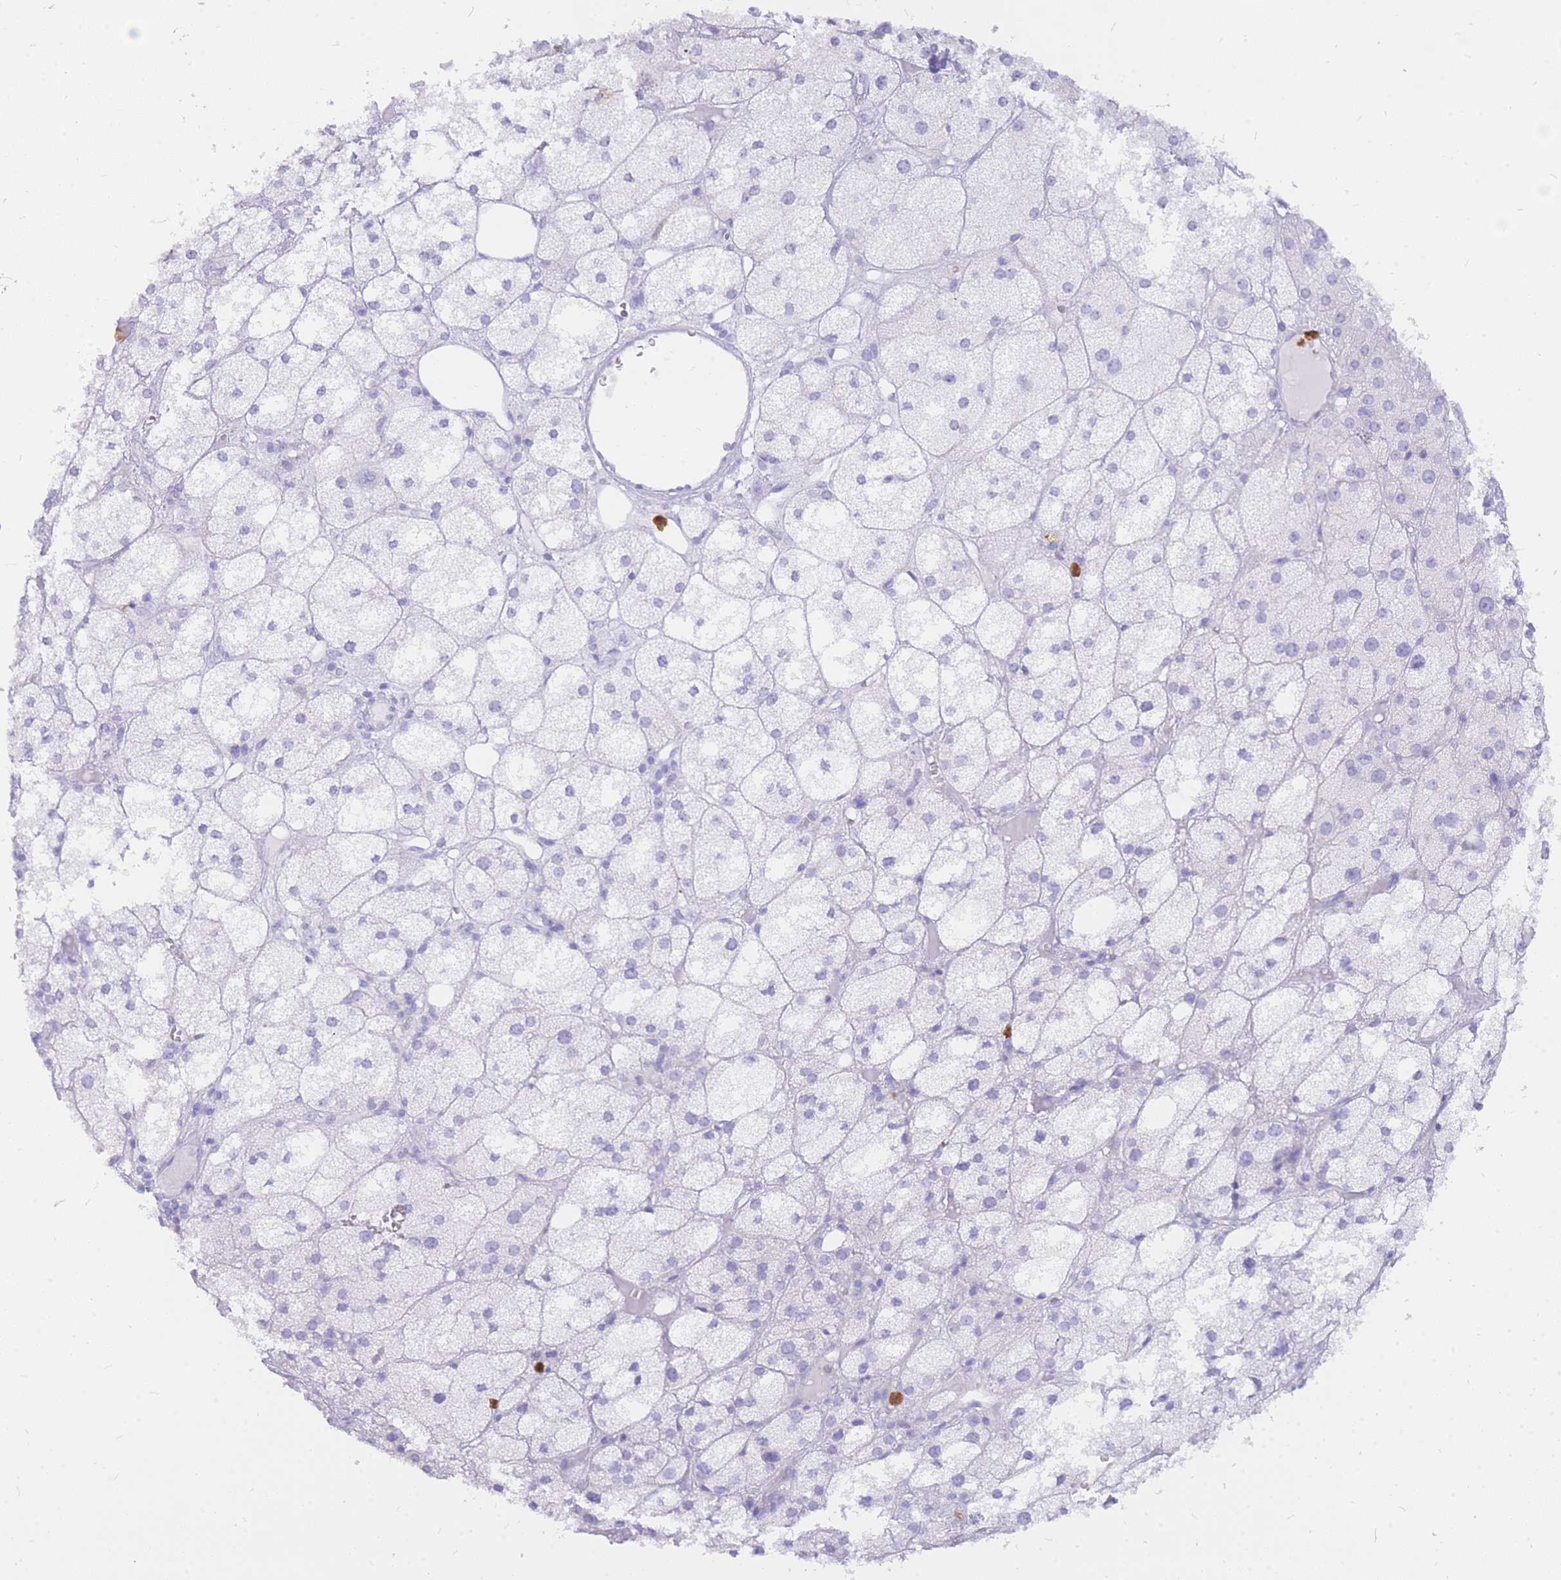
{"staining": {"intensity": "negative", "quantity": "none", "location": "none"}, "tissue": "adrenal gland", "cell_type": "Glandular cells", "image_type": "normal", "snomed": [{"axis": "morphology", "description": "Normal tissue, NOS"}, {"axis": "topography", "description": "Adrenal gland"}], "caption": "This is a photomicrograph of immunohistochemistry staining of benign adrenal gland, which shows no positivity in glandular cells. The staining is performed using DAB brown chromogen with nuclei counter-stained in using hematoxylin.", "gene": "HERC1", "patient": {"sex": "female", "age": 61}}